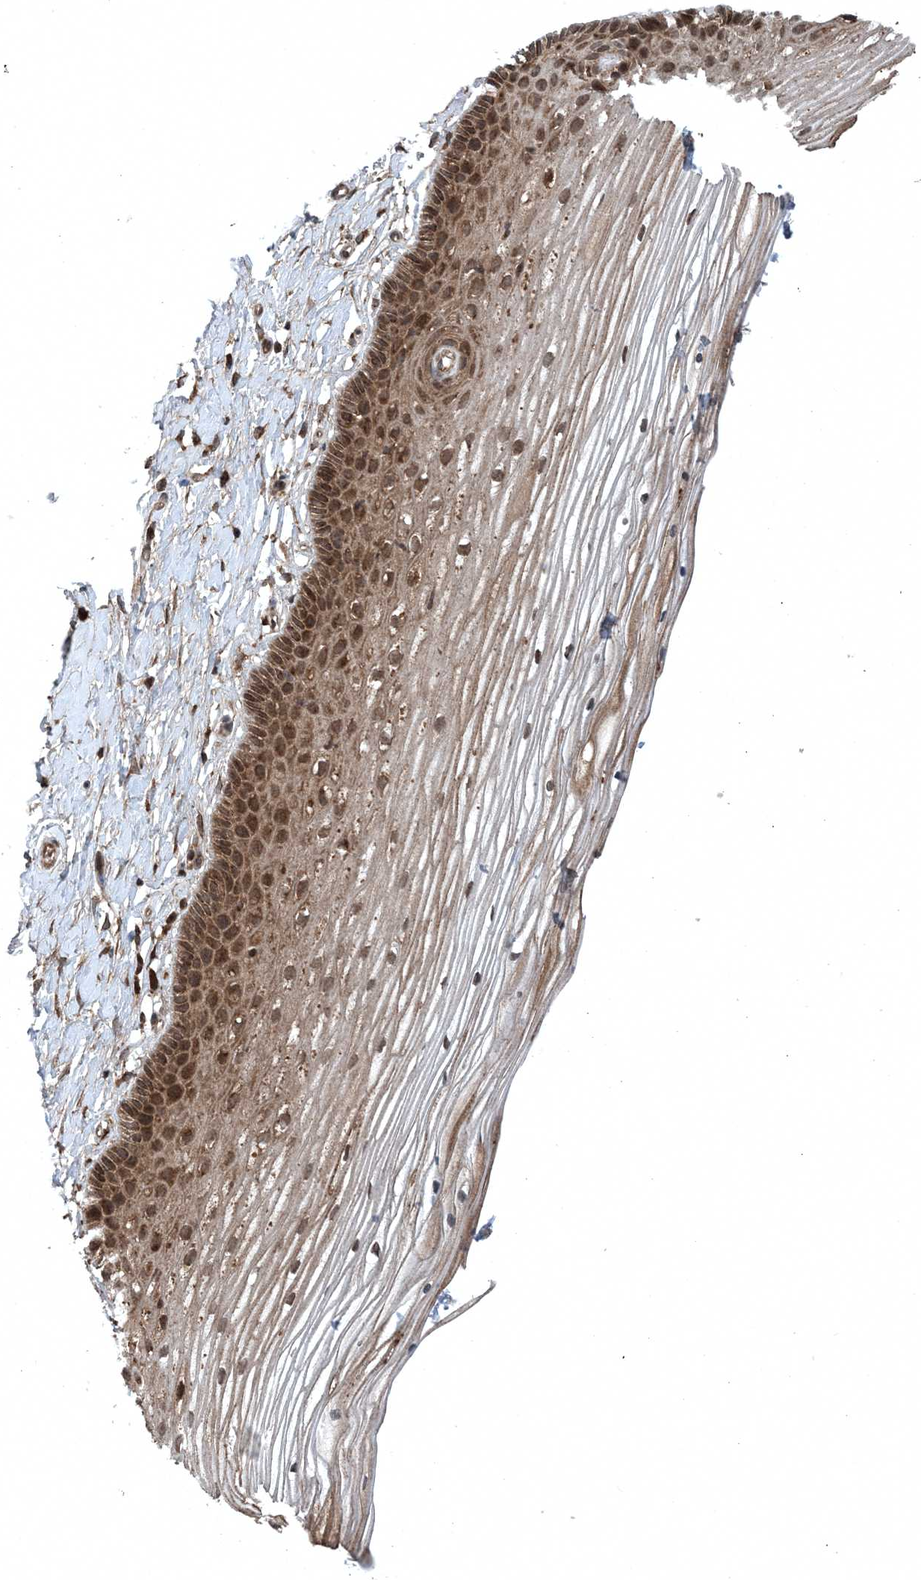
{"staining": {"intensity": "strong", "quantity": ">75%", "location": "cytoplasmic/membranous"}, "tissue": "vagina", "cell_type": "Squamous epithelial cells", "image_type": "normal", "snomed": [{"axis": "morphology", "description": "Normal tissue, NOS"}, {"axis": "topography", "description": "Vagina"}, {"axis": "topography", "description": "Cervix"}], "caption": "Immunohistochemistry (IHC) staining of unremarkable vagina, which shows high levels of strong cytoplasmic/membranous expression in about >75% of squamous epithelial cells indicating strong cytoplasmic/membranous protein expression. The staining was performed using DAB (brown) for protein detection and nuclei were counterstained in hematoxylin (blue).", "gene": "GNG5", "patient": {"sex": "female", "age": 40}}